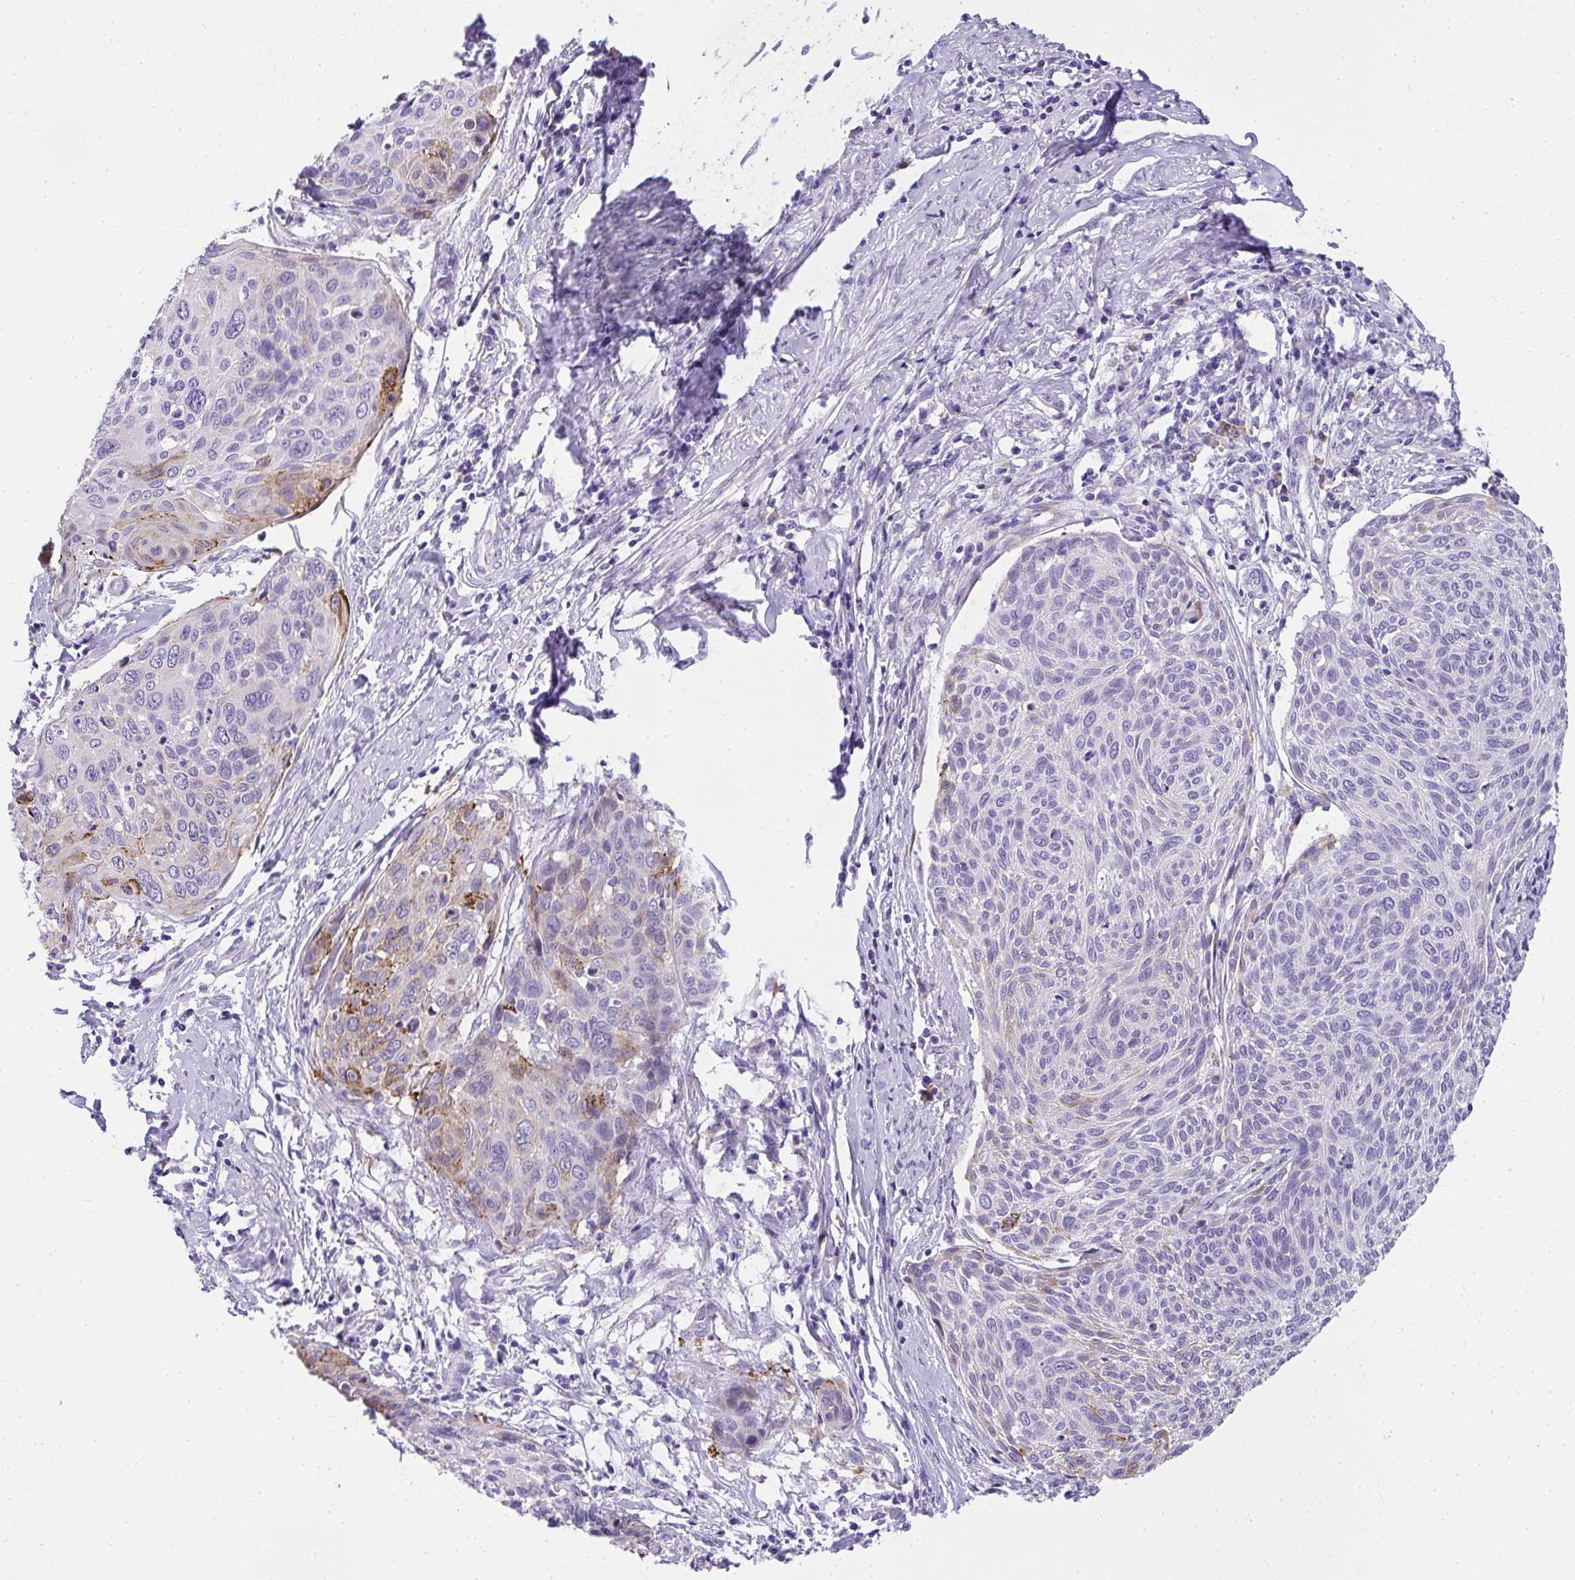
{"staining": {"intensity": "moderate", "quantity": "<25%", "location": "cytoplasmic/membranous"}, "tissue": "cervical cancer", "cell_type": "Tumor cells", "image_type": "cancer", "snomed": [{"axis": "morphology", "description": "Squamous cell carcinoma, NOS"}, {"axis": "topography", "description": "Cervix"}], "caption": "High-power microscopy captured an immunohistochemistry photomicrograph of cervical squamous cell carcinoma, revealing moderate cytoplasmic/membranous staining in about <25% of tumor cells. Using DAB (3,3'-diaminobenzidine) (brown) and hematoxylin (blue) stains, captured at high magnification using brightfield microscopy.", "gene": "ADRA2C", "patient": {"sex": "female", "age": 49}}